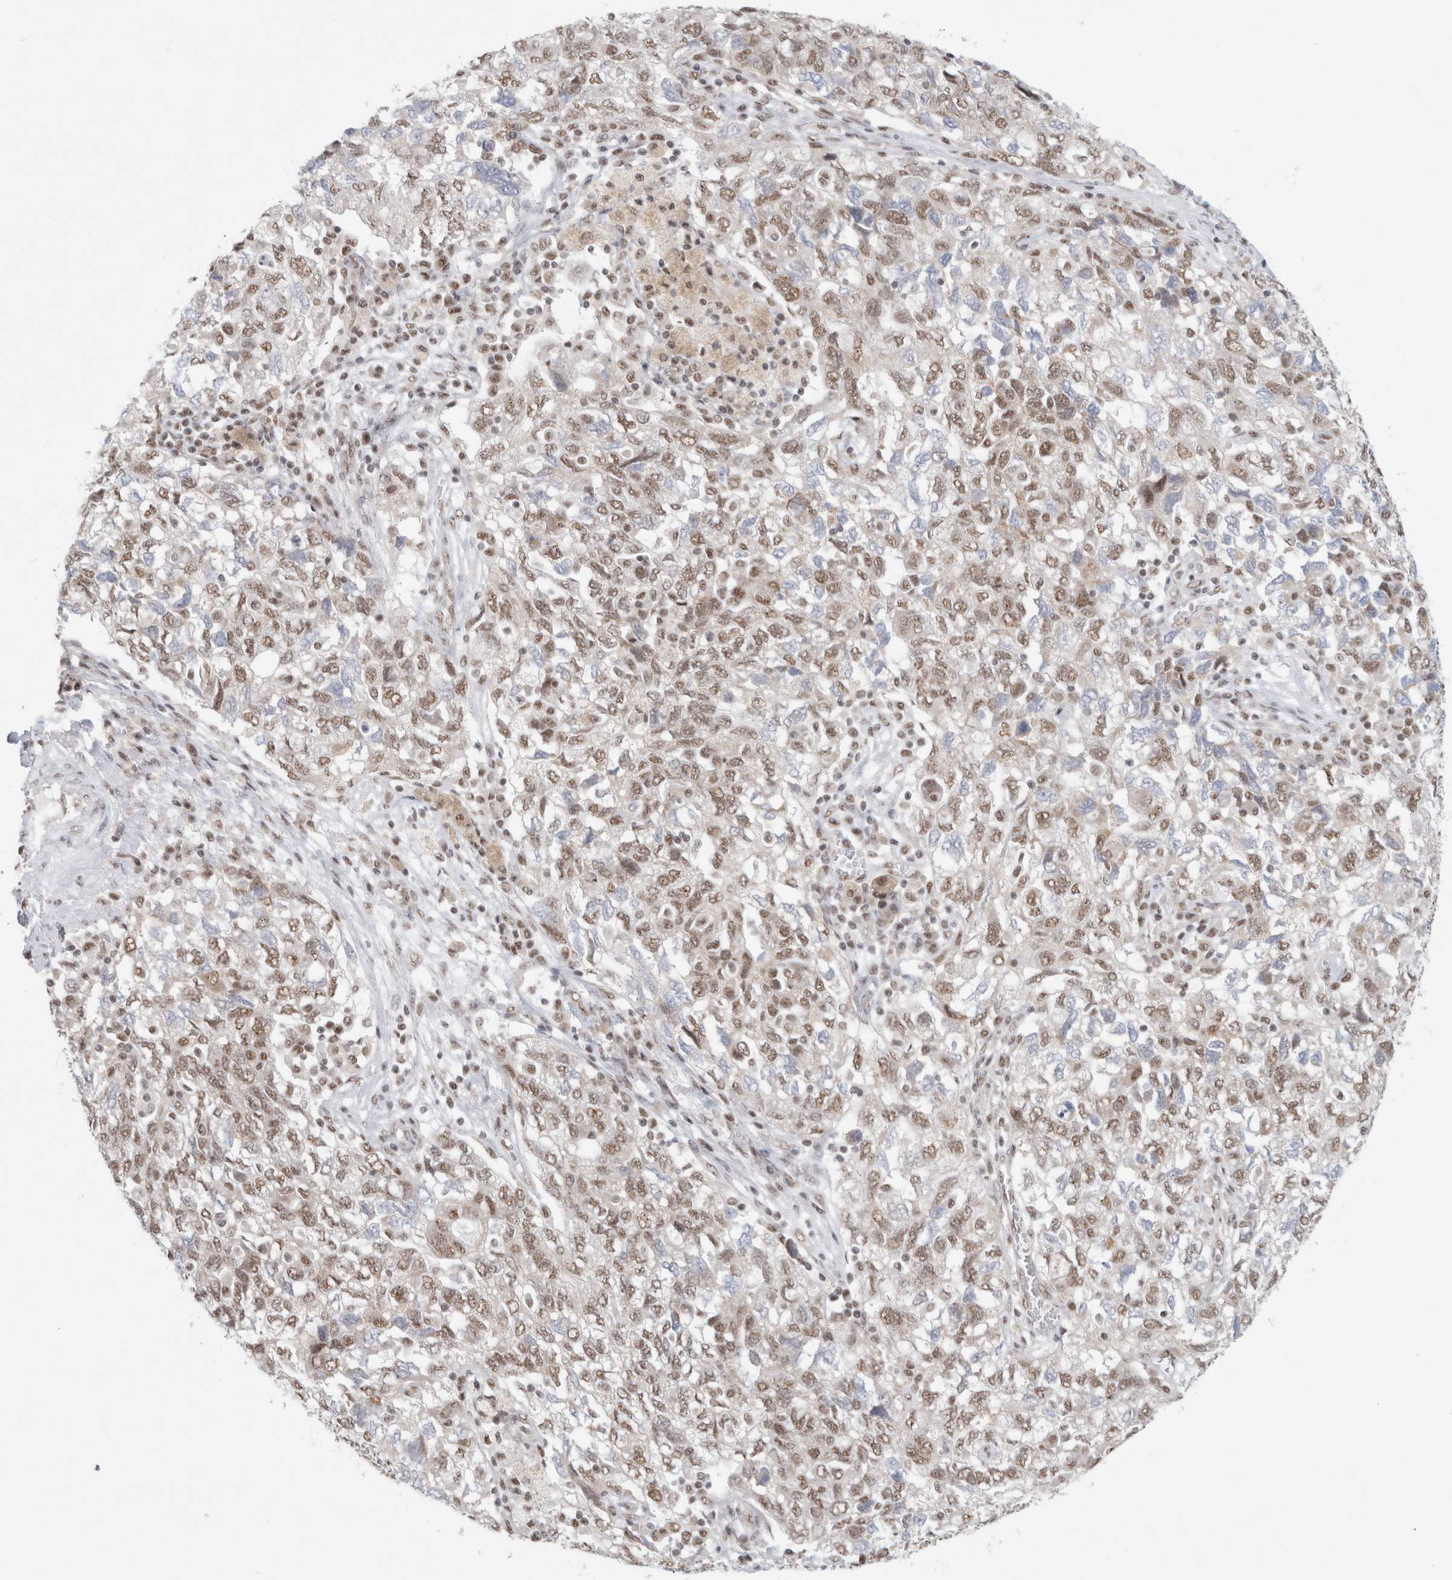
{"staining": {"intensity": "moderate", "quantity": ">75%", "location": "nuclear"}, "tissue": "ovarian cancer", "cell_type": "Tumor cells", "image_type": "cancer", "snomed": [{"axis": "morphology", "description": "Carcinoma, NOS"}, {"axis": "morphology", "description": "Cystadenocarcinoma, serous, NOS"}, {"axis": "topography", "description": "Ovary"}], "caption": "Protein staining by IHC demonstrates moderate nuclear staining in approximately >75% of tumor cells in ovarian serous cystadenocarcinoma. The staining was performed using DAB to visualize the protein expression in brown, while the nuclei were stained in blue with hematoxylin (Magnification: 20x).", "gene": "TRMT12", "patient": {"sex": "female", "age": 69}}